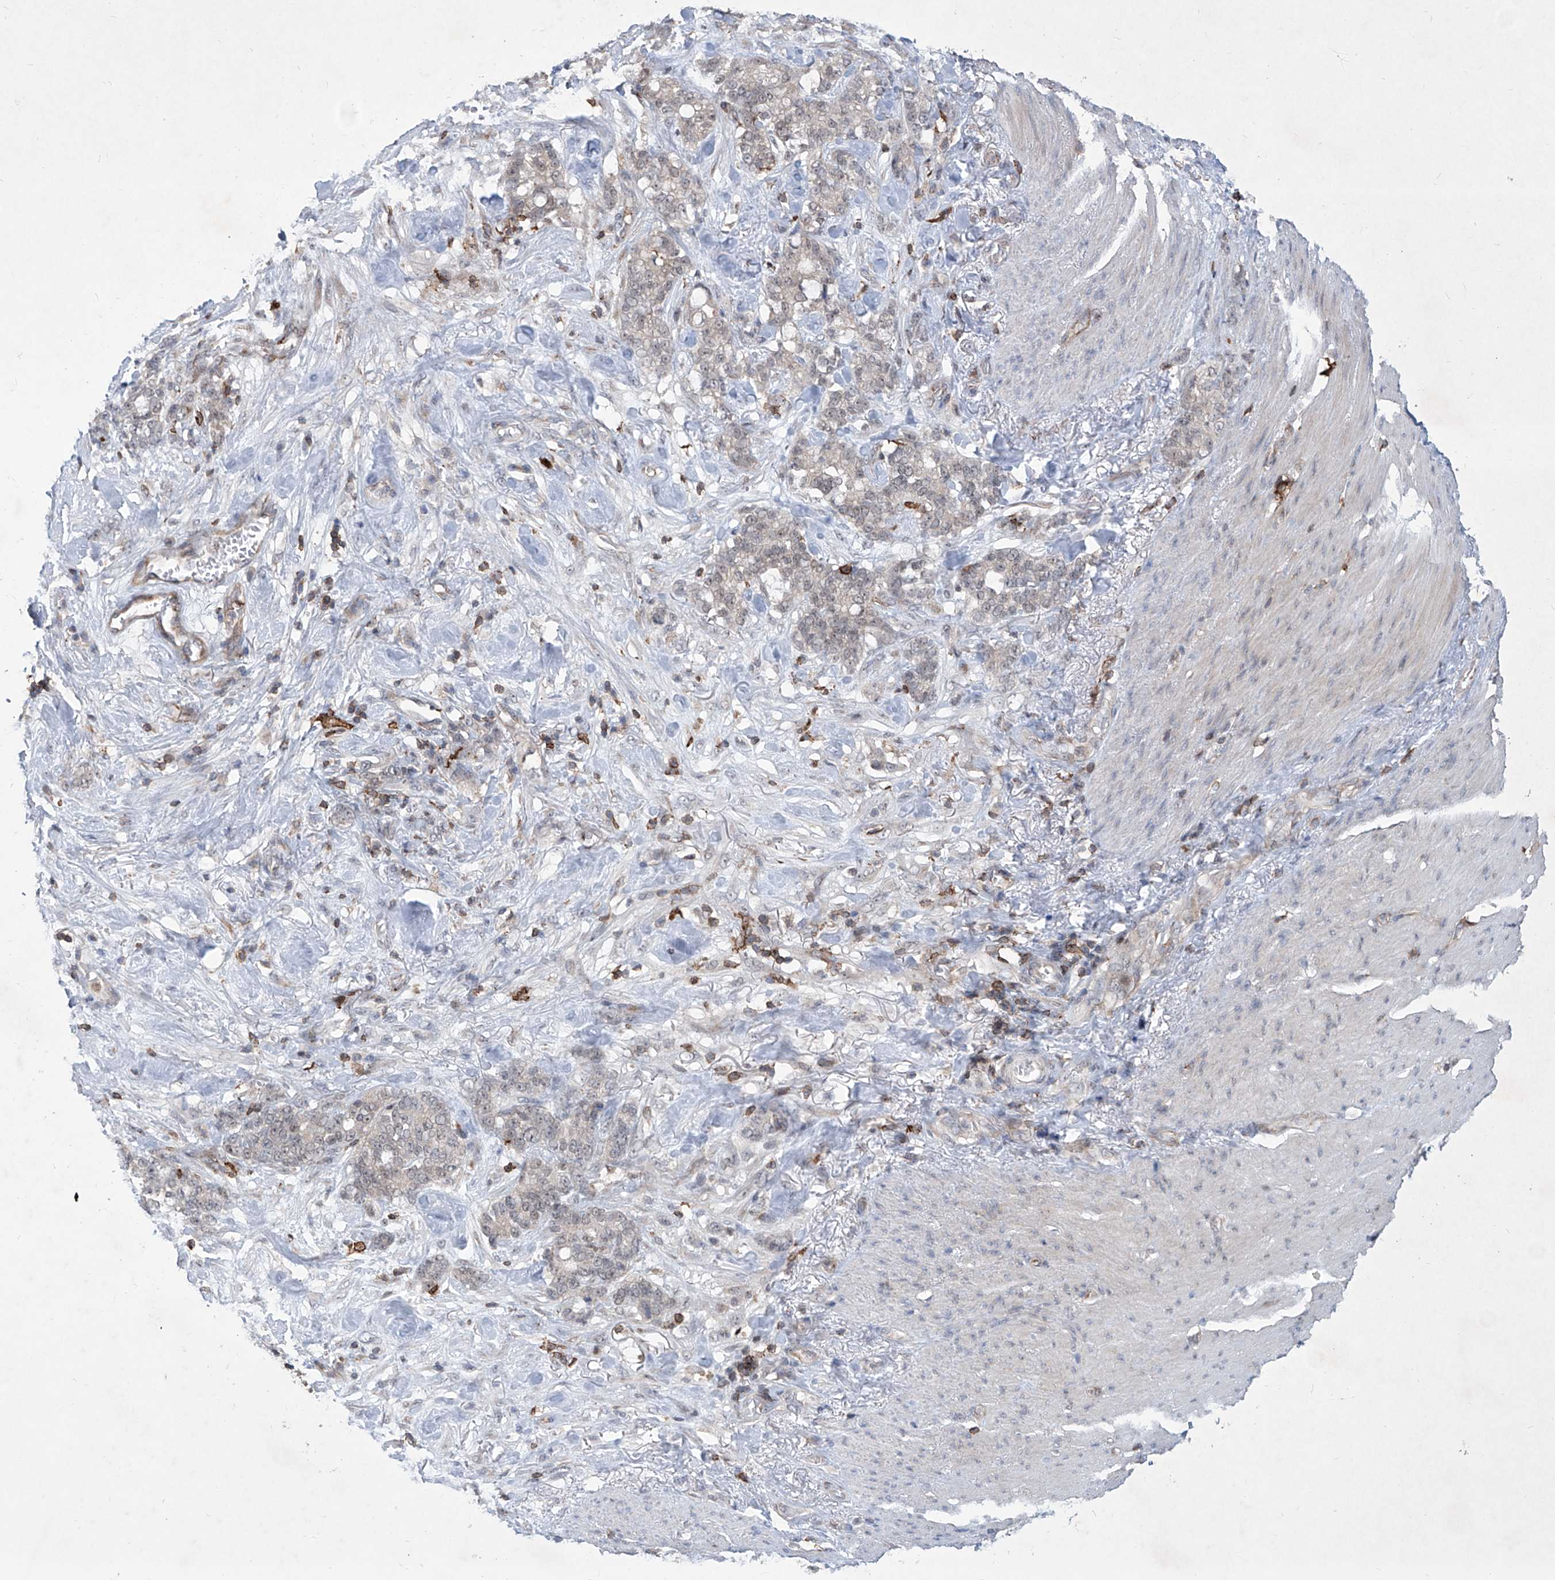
{"staining": {"intensity": "negative", "quantity": "none", "location": "none"}, "tissue": "stomach cancer", "cell_type": "Tumor cells", "image_type": "cancer", "snomed": [{"axis": "morphology", "description": "Adenocarcinoma, NOS"}, {"axis": "topography", "description": "Stomach, lower"}], "caption": "A high-resolution image shows immunohistochemistry (IHC) staining of adenocarcinoma (stomach), which shows no significant positivity in tumor cells.", "gene": "ZBTB48", "patient": {"sex": "male", "age": 88}}